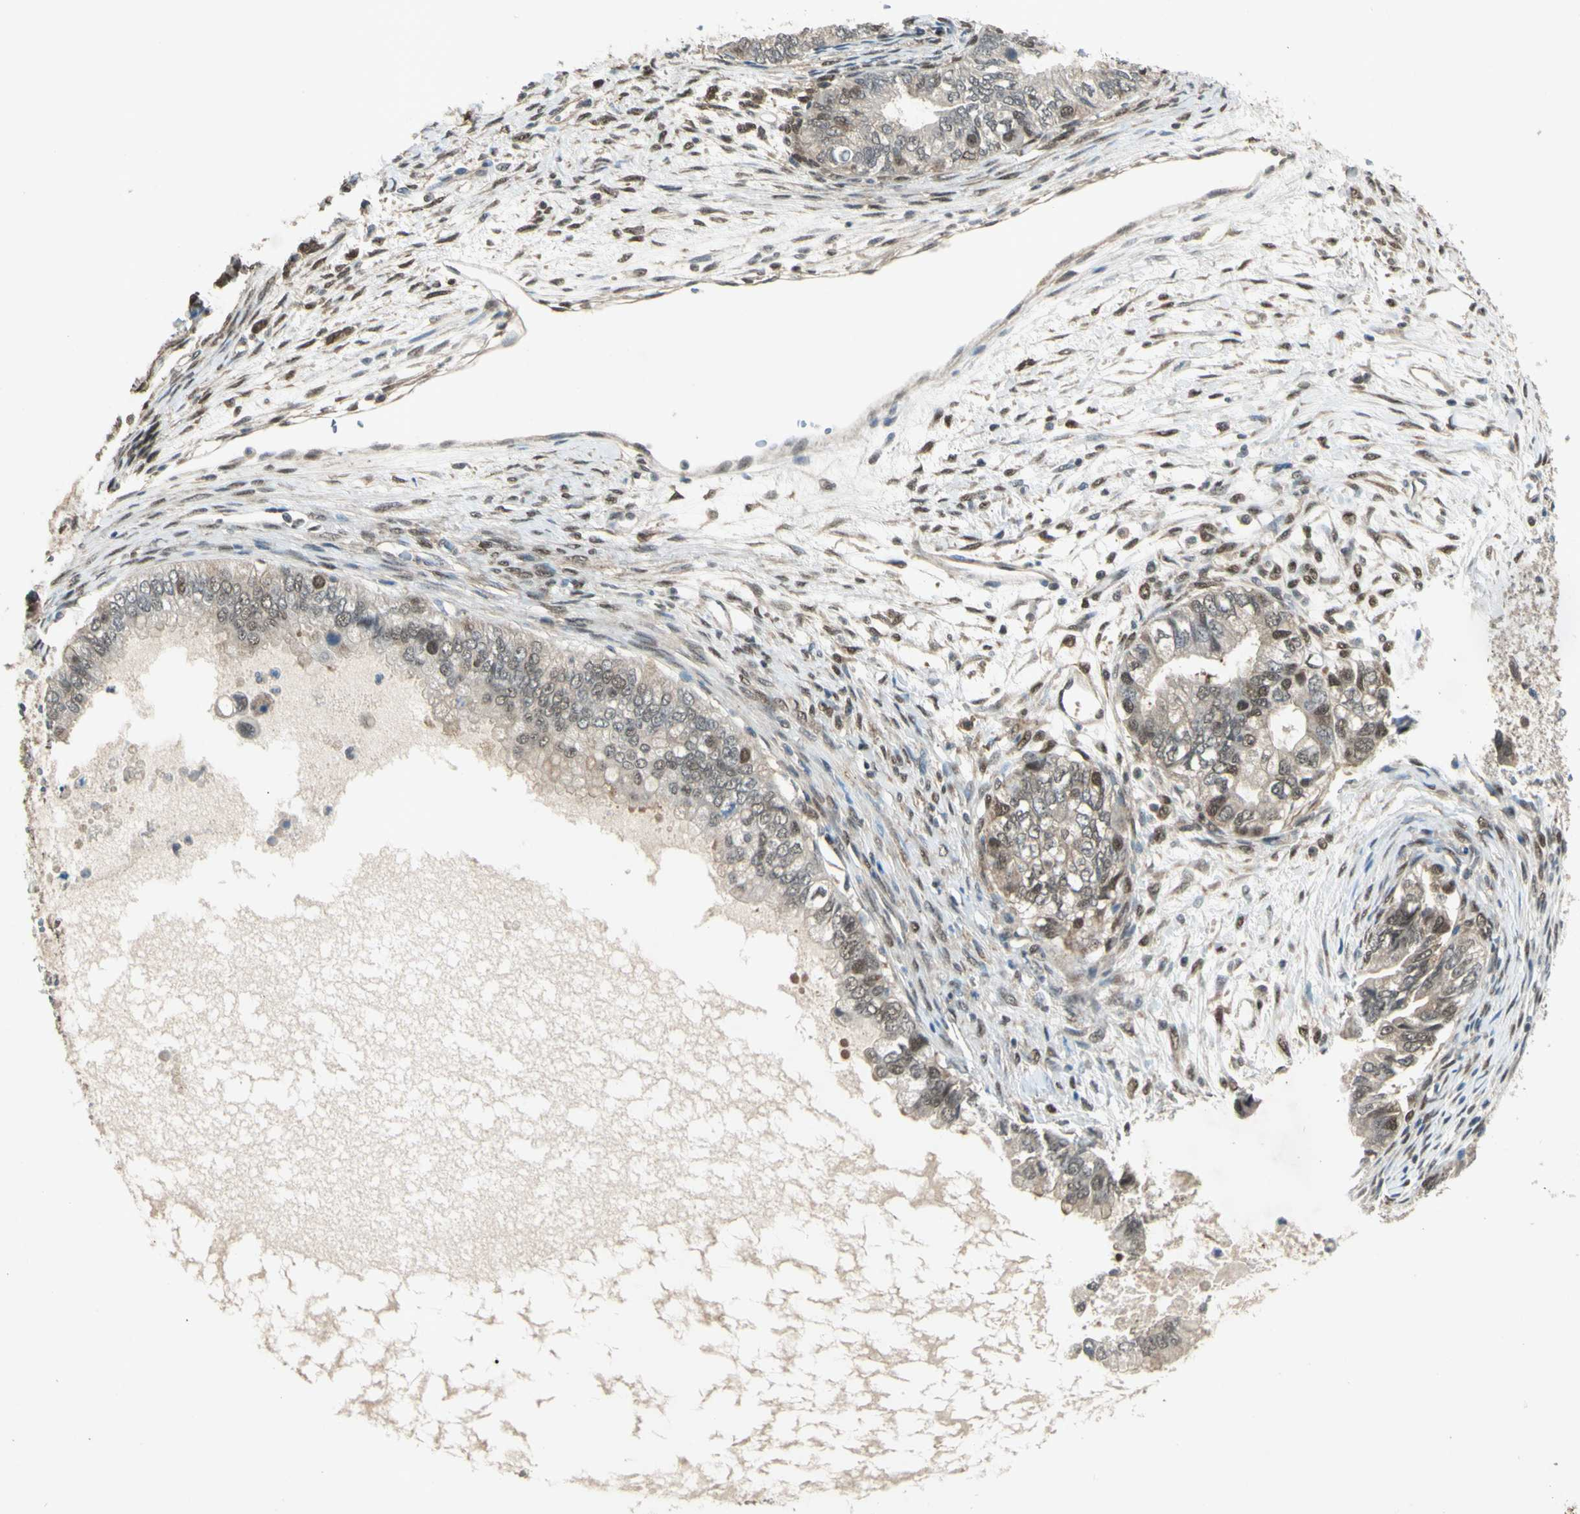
{"staining": {"intensity": "moderate", "quantity": "25%-75%", "location": "cytoplasmic/membranous"}, "tissue": "ovarian cancer", "cell_type": "Tumor cells", "image_type": "cancer", "snomed": [{"axis": "morphology", "description": "Cystadenocarcinoma, mucinous, NOS"}, {"axis": "topography", "description": "Ovary"}], "caption": "This is a photomicrograph of IHC staining of ovarian cancer, which shows moderate staining in the cytoplasmic/membranous of tumor cells.", "gene": "PSMD5", "patient": {"sex": "female", "age": 80}}